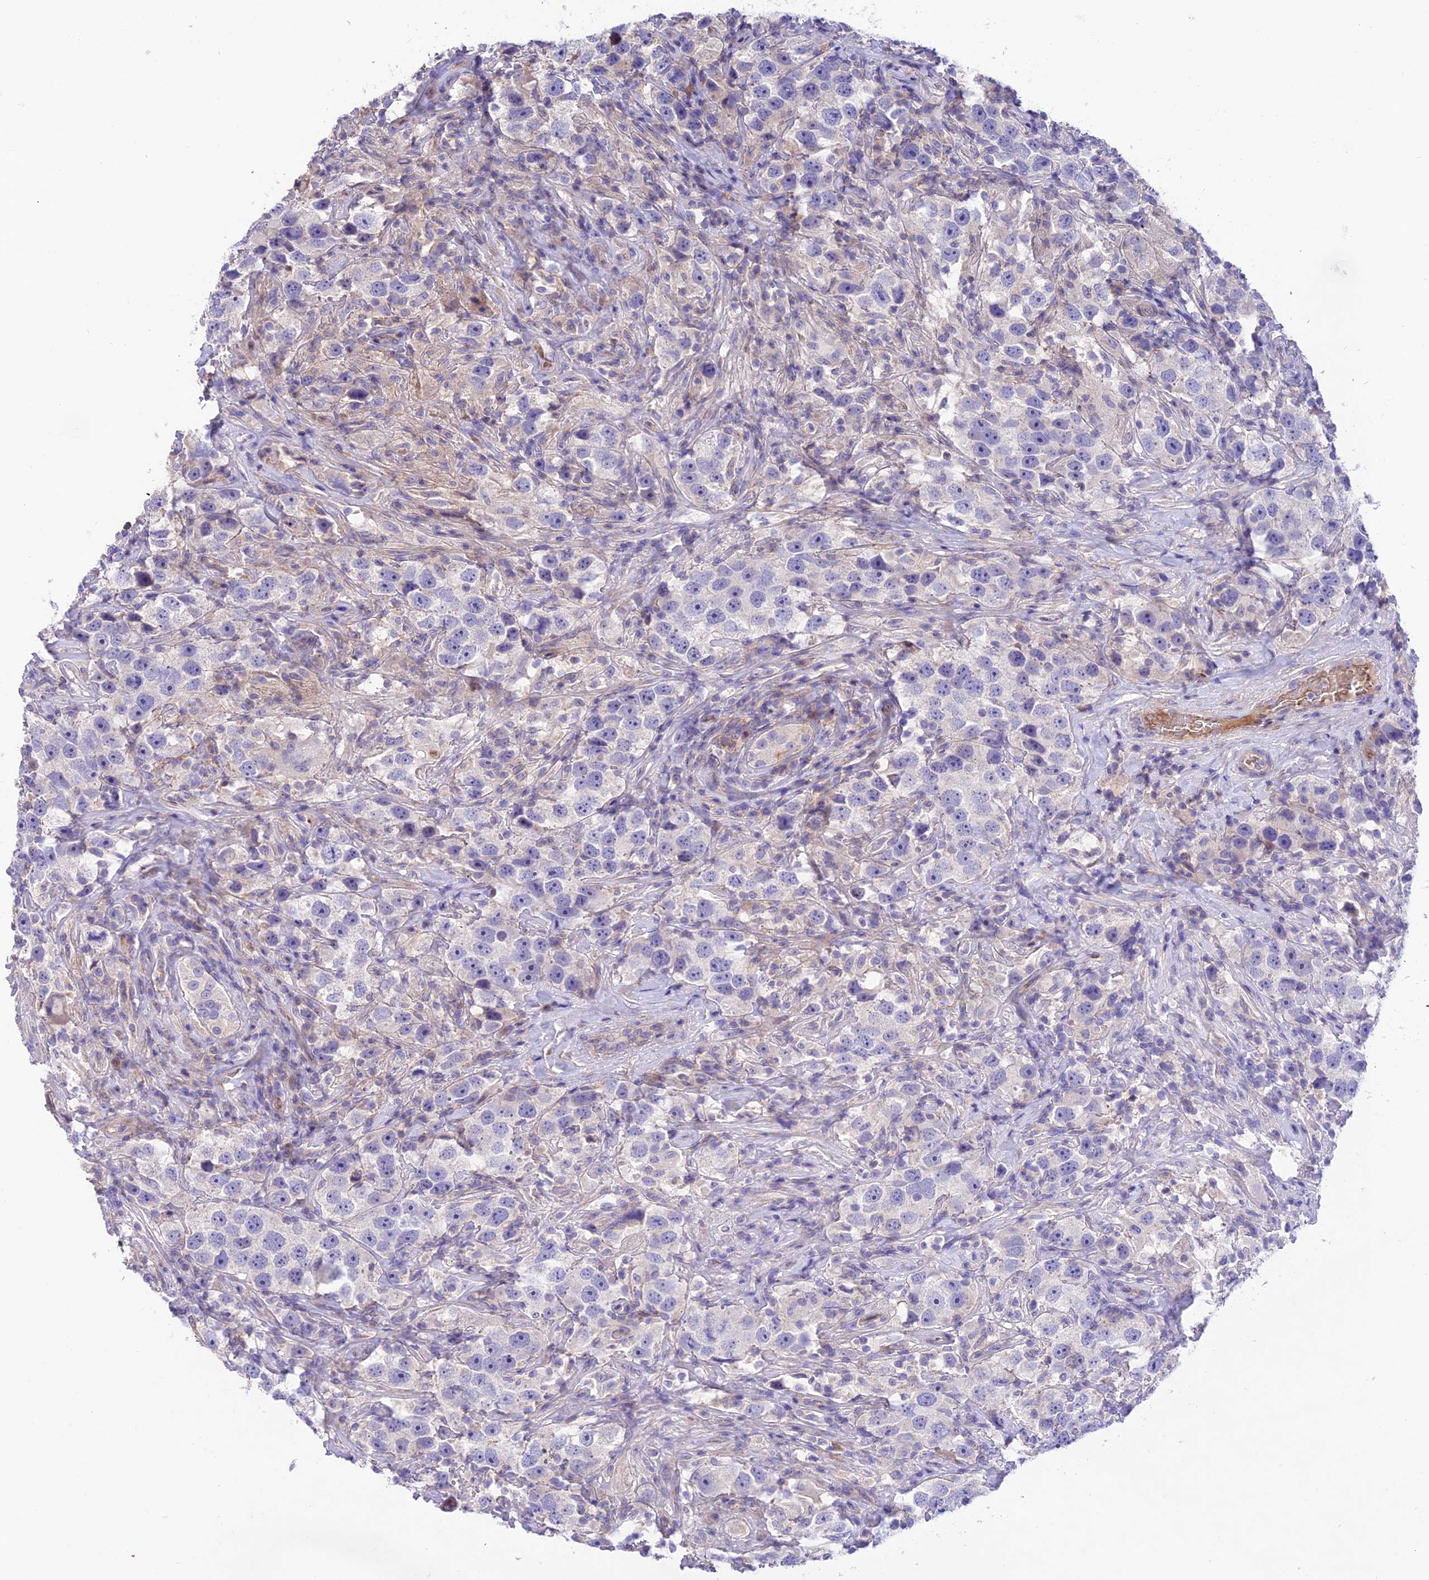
{"staining": {"intensity": "negative", "quantity": "none", "location": "none"}, "tissue": "testis cancer", "cell_type": "Tumor cells", "image_type": "cancer", "snomed": [{"axis": "morphology", "description": "Seminoma, NOS"}, {"axis": "topography", "description": "Testis"}], "caption": "A high-resolution photomicrograph shows immunohistochemistry (IHC) staining of testis seminoma, which displays no significant staining in tumor cells.", "gene": "CCDC157", "patient": {"sex": "male", "age": 49}}